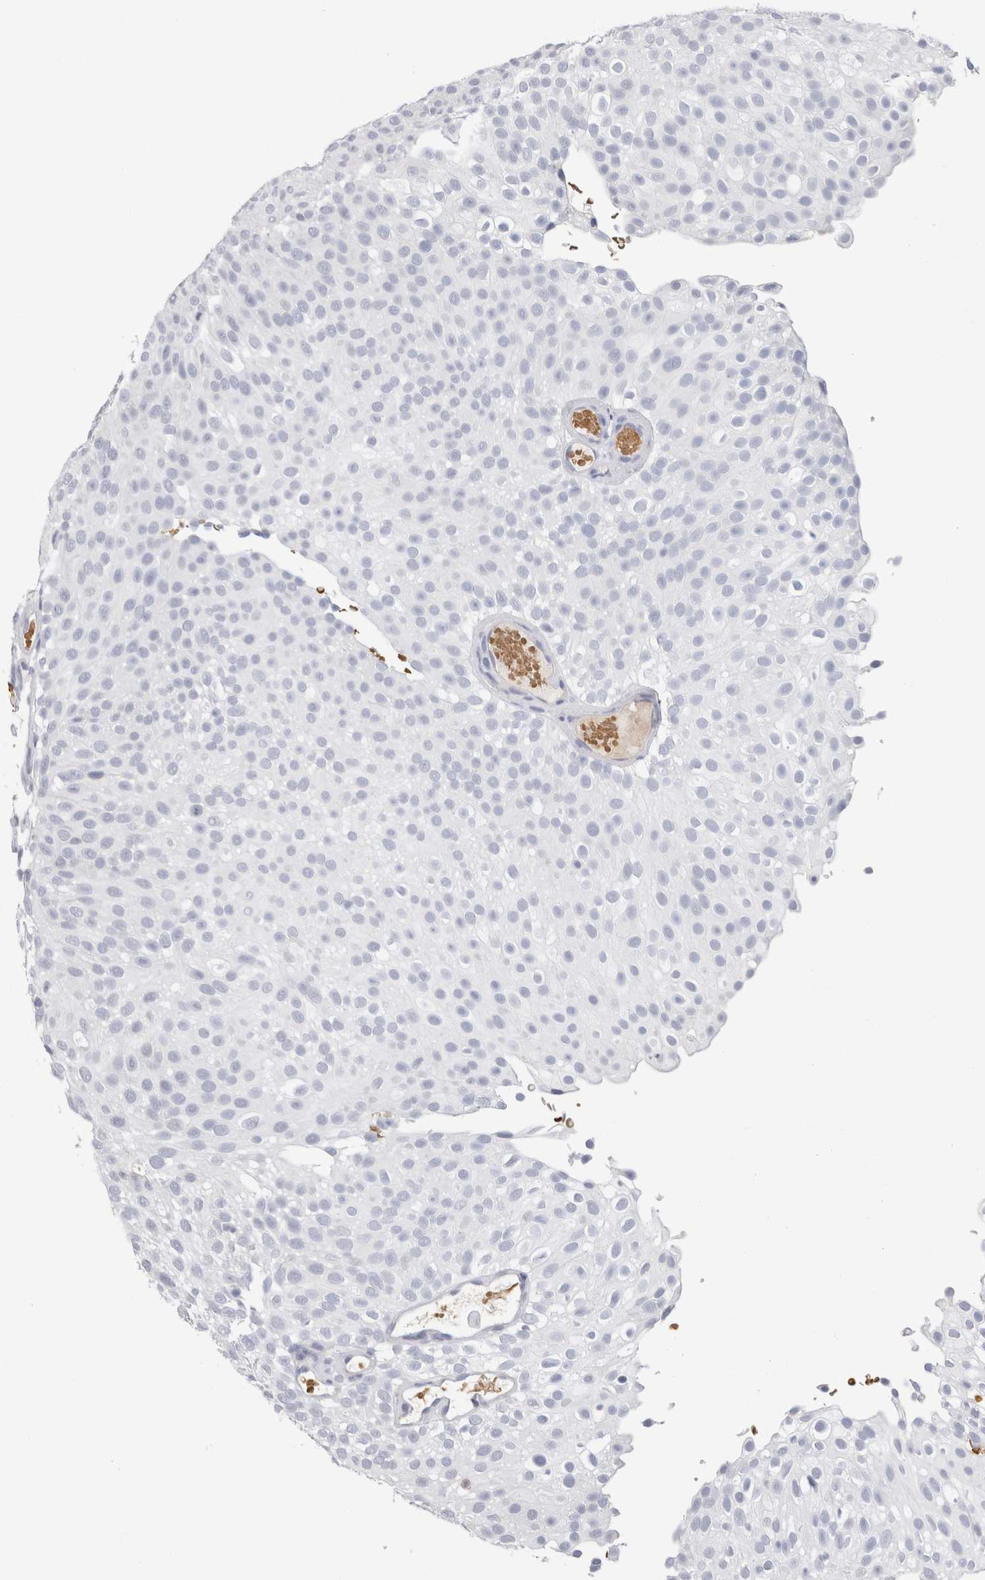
{"staining": {"intensity": "negative", "quantity": "none", "location": "none"}, "tissue": "urothelial cancer", "cell_type": "Tumor cells", "image_type": "cancer", "snomed": [{"axis": "morphology", "description": "Urothelial carcinoma, Low grade"}, {"axis": "topography", "description": "Urinary bladder"}], "caption": "Low-grade urothelial carcinoma was stained to show a protein in brown. There is no significant expression in tumor cells.", "gene": "CD38", "patient": {"sex": "male", "age": 78}}